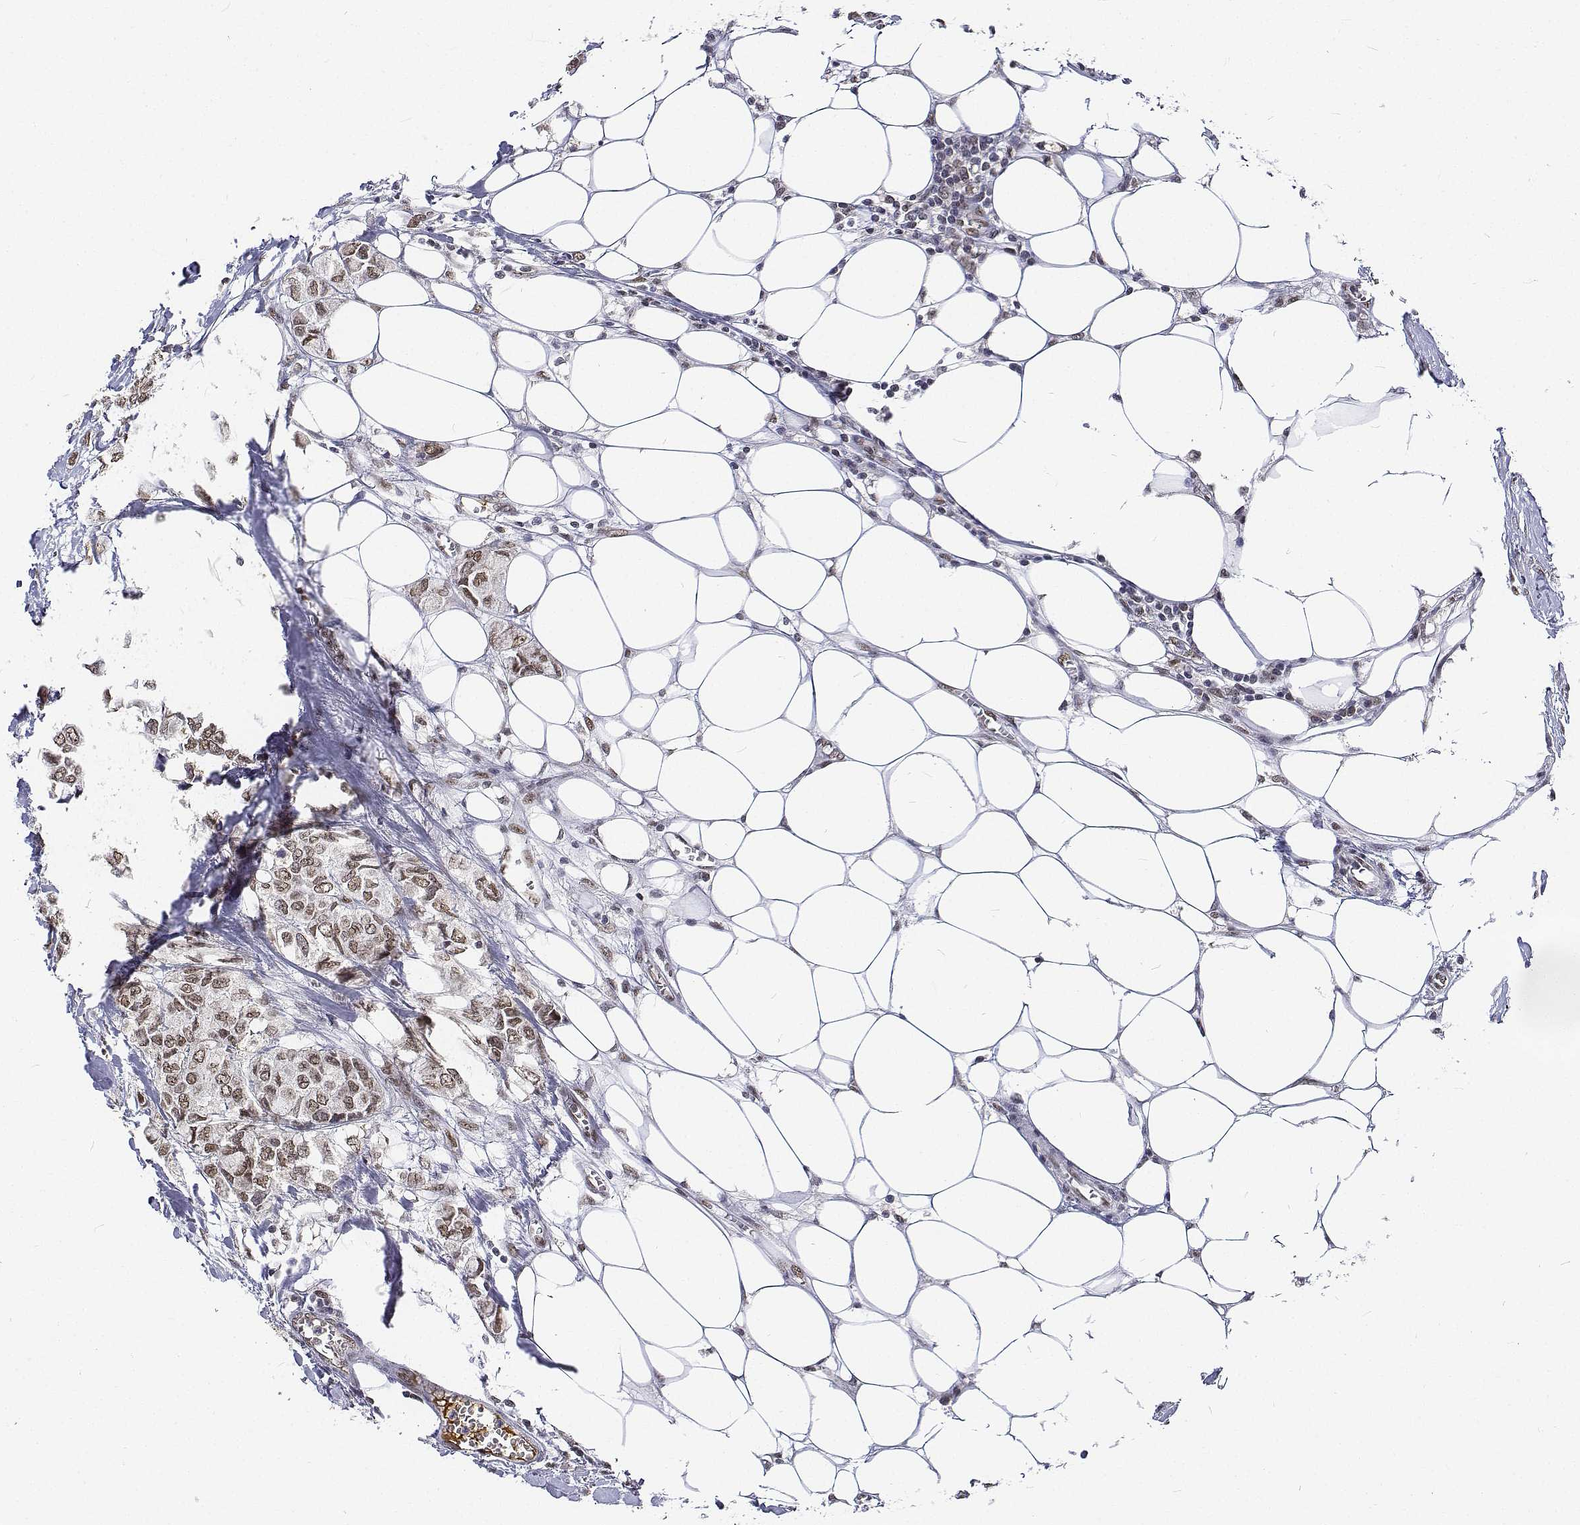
{"staining": {"intensity": "weak", "quantity": ">75%", "location": "nuclear"}, "tissue": "breast cancer", "cell_type": "Tumor cells", "image_type": "cancer", "snomed": [{"axis": "morphology", "description": "Duct carcinoma"}, {"axis": "topography", "description": "Breast"}], "caption": "Immunohistochemical staining of breast cancer (intraductal carcinoma) displays weak nuclear protein expression in about >75% of tumor cells. (DAB (3,3'-diaminobenzidine) IHC with brightfield microscopy, high magnification).", "gene": "ATRX", "patient": {"sex": "female", "age": 85}}